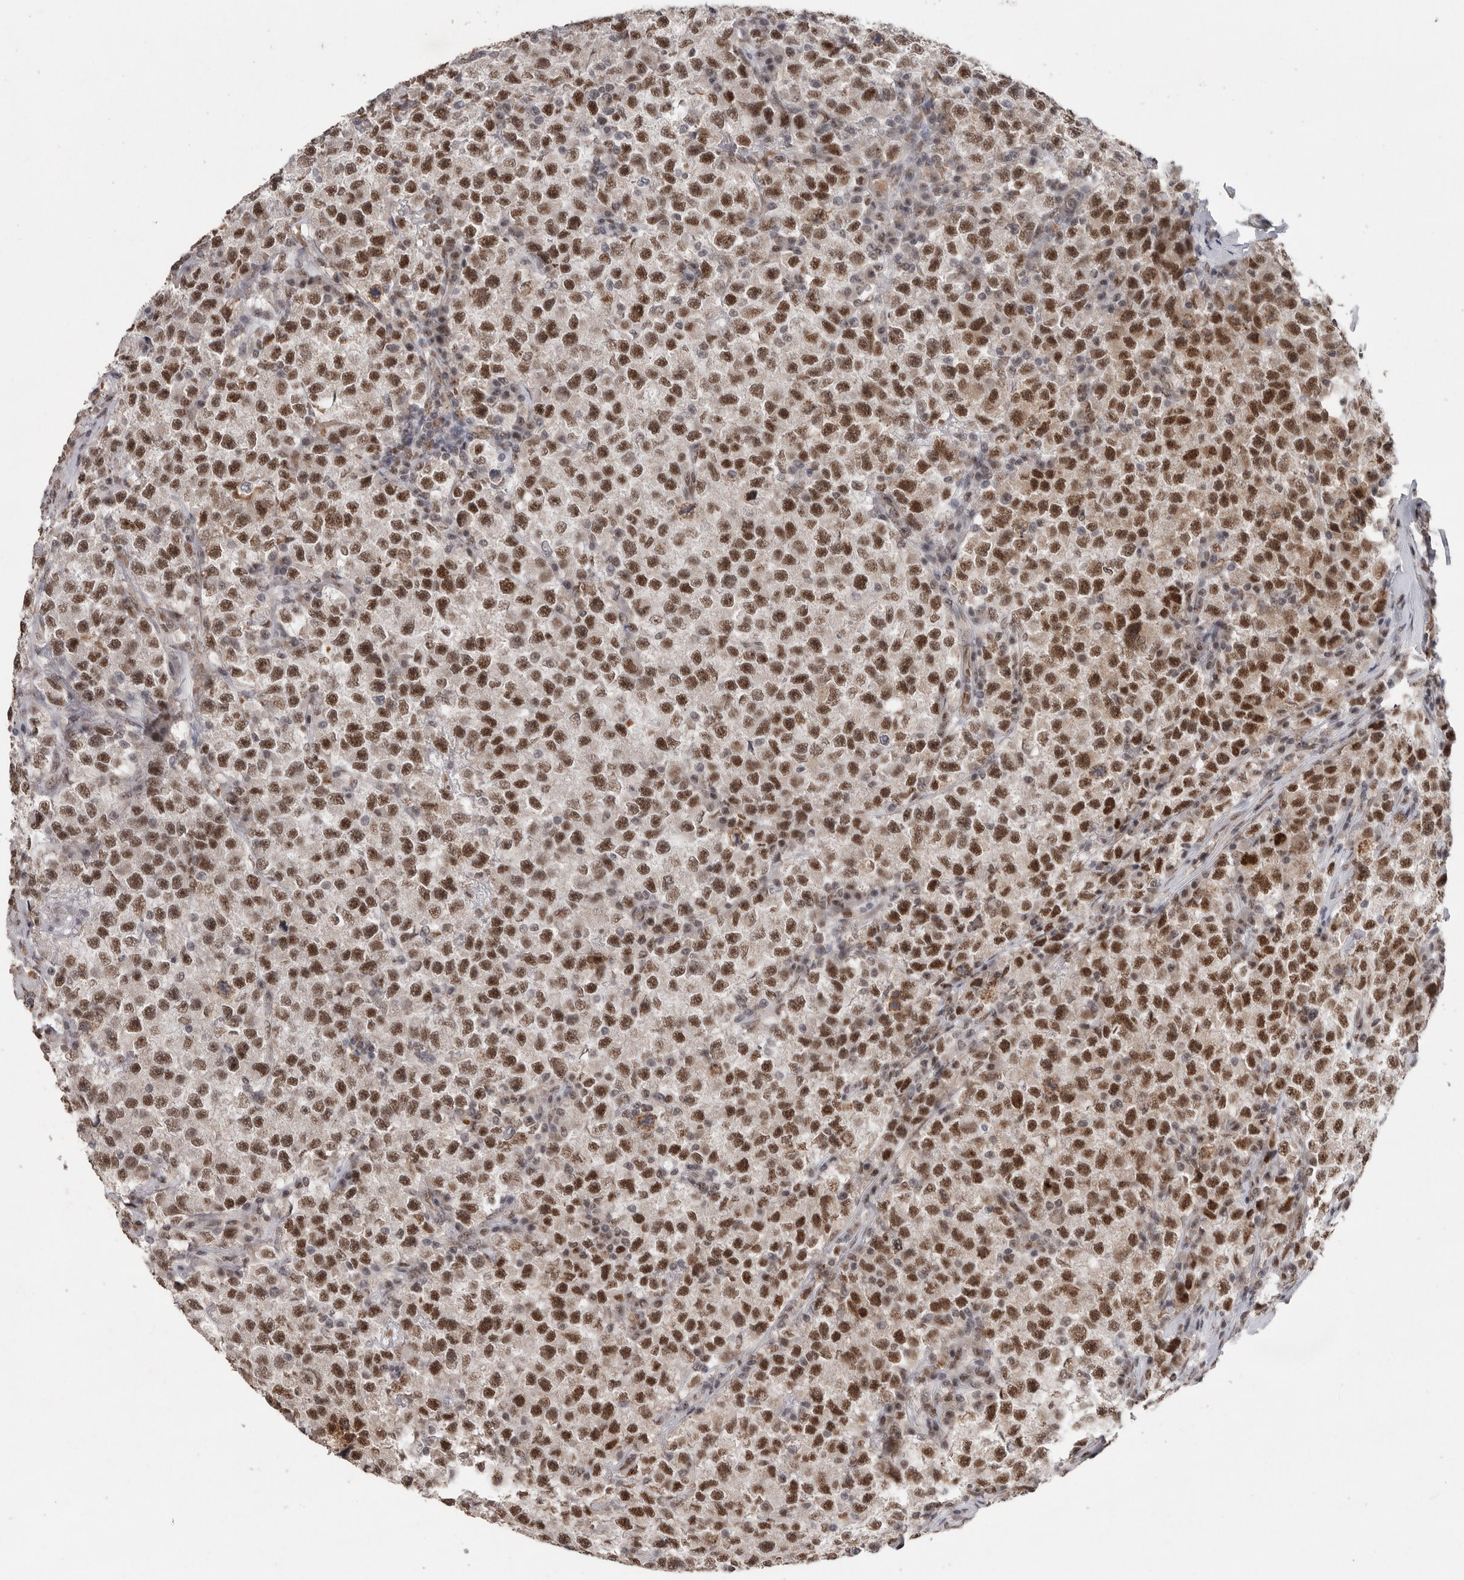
{"staining": {"intensity": "strong", "quantity": ">75%", "location": "nuclear"}, "tissue": "testis cancer", "cell_type": "Tumor cells", "image_type": "cancer", "snomed": [{"axis": "morphology", "description": "Seminoma, NOS"}, {"axis": "topography", "description": "Testis"}], "caption": "Immunohistochemistry micrograph of neoplastic tissue: human seminoma (testis) stained using IHC reveals high levels of strong protein expression localized specifically in the nuclear of tumor cells, appearing as a nuclear brown color.", "gene": "PPP1R10", "patient": {"sex": "male", "age": 22}}